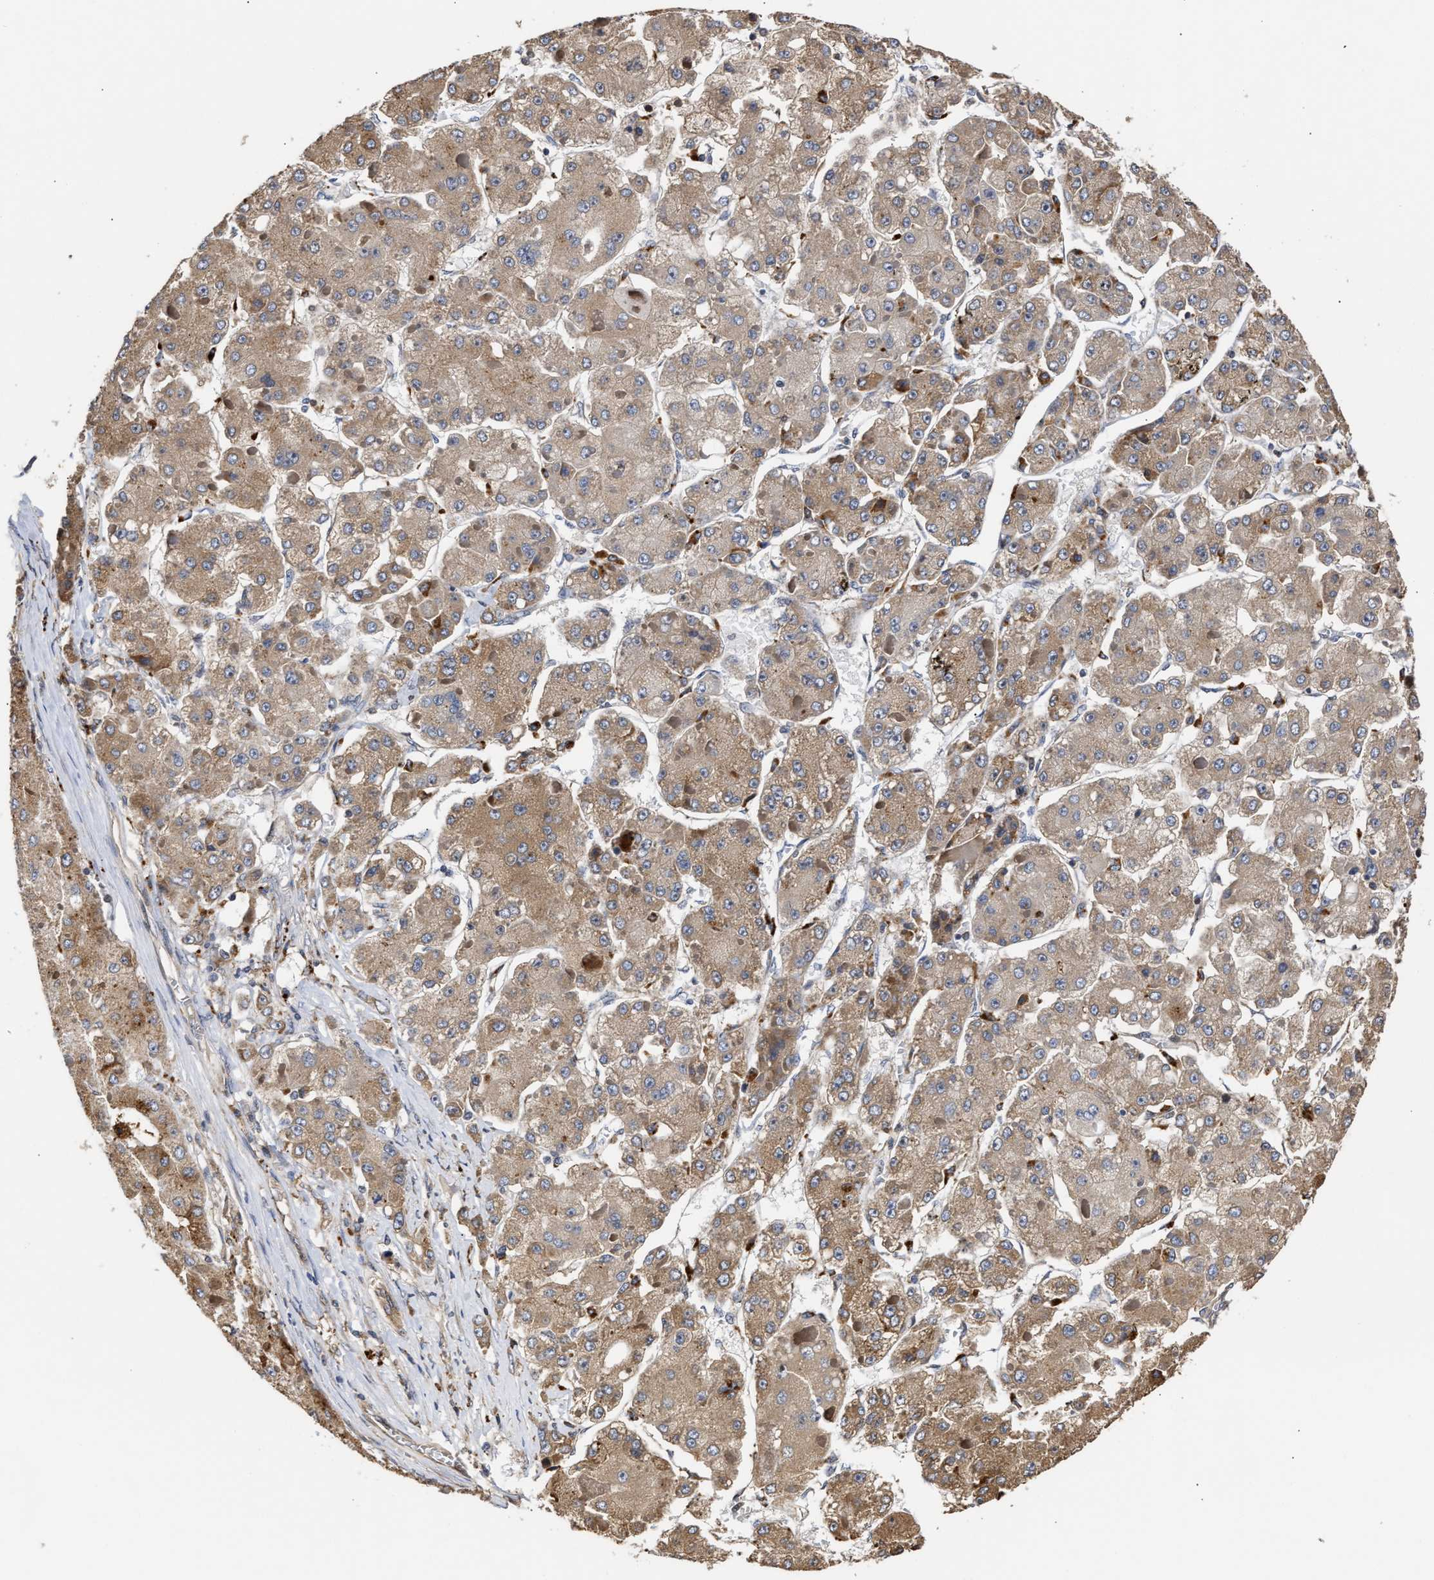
{"staining": {"intensity": "moderate", "quantity": ">75%", "location": "cytoplasmic/membranous"}, "tissue": "liver cancer", "cell_type": "Tumor cells", "image_type": "cancer", "snomed": [{"axis": "morphology", "description": "Carcinoma, Hepatocellular, NOS"}, {"axis": "topography", "description": "Liver"}], "caption": "A micrograph of human liver cancer (hepatocellular carcinoma) stained for a protein displays moderate cytoplasmic/membranous brown staining in tumor cells.", "gene": "GOSR1", "patient": {"sex": "female", "age": 73}}